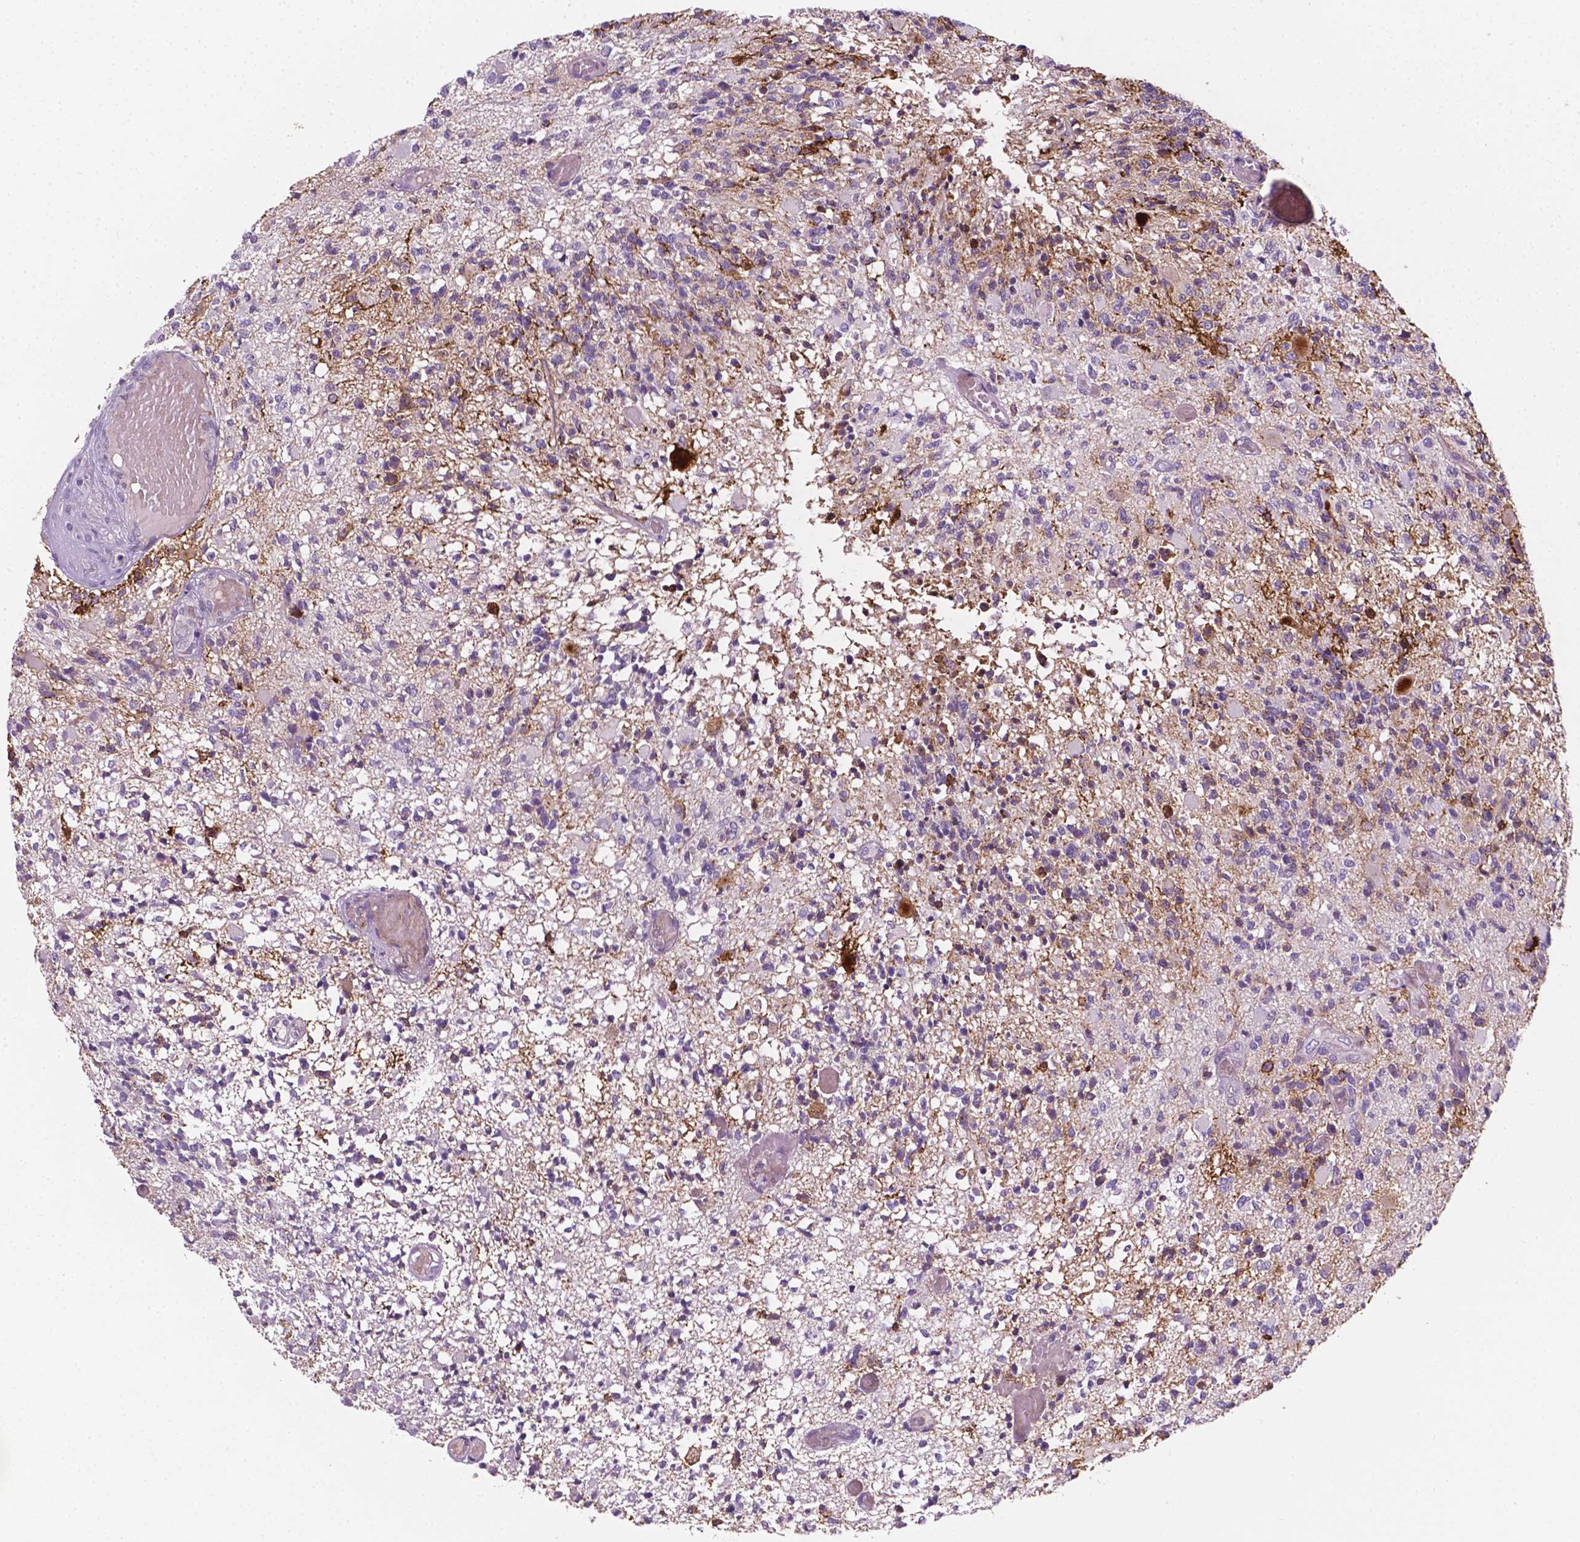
{"staining": {"intensity": "negative", "quantity": "none", "location": "none"}, "tissue": "glioma", "cell_type": "Tumor cells", "image_type": "cancer", "snomed": [{"axis": "morphology", "description": "Glioma, malignant, High grade"}, {"axis": "topography", "description": "Brain"}], "caption": "Immunohistochemistry photomicrograph of neoplastic tissue: human glioma stained with DAB shows no significant protein positivity in tumor cells. (DAB immunohistochemistry (IHC), high magnification).", "gene": "EGFR", "patient": {"sex": "female", "age": 63}}